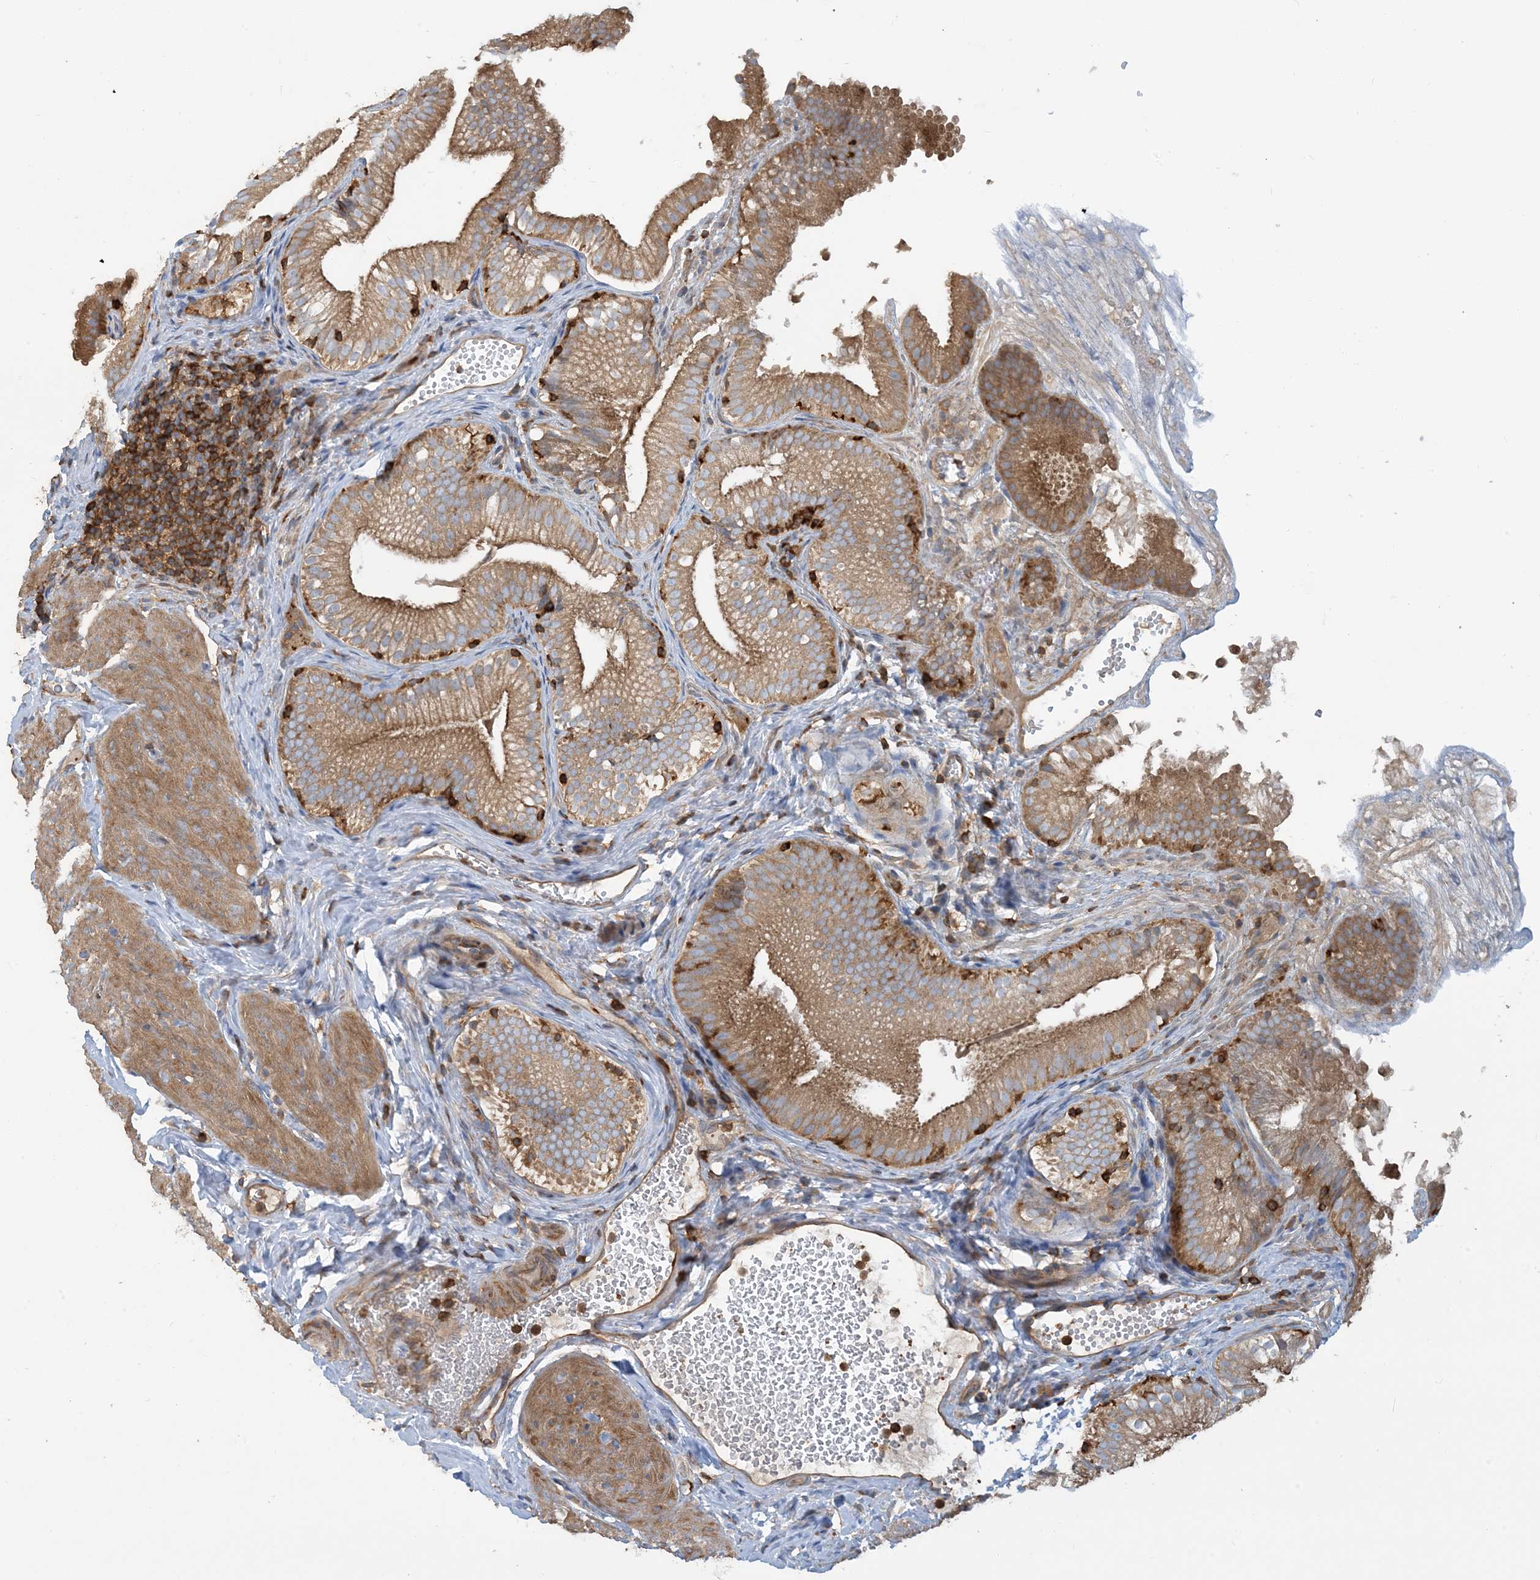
{"staining": {"intensity": "moderate", "quantity": ">75%", "location": "cytoplasmic/membranous"}, "tissue": "gallbladder", "cell_type": "Glandular cells", "image_type": "normal", "snomed": [{"axis": "morphology", "description": "Normal tissue, NOS"}, {"axis": "topography", "description": "Gallbladder"}], "caption": "Moderate cytoplasmic/membranous protein expression is seen in approximately >75% of glandular cells in gallbladder. The protein is stained brown, and the nuclei are stained in blue (DAB IHC with brightfield microscopy, high magnification).", "gene": "SFMBT2", "patient": {"sex": "female", "age": 30}}